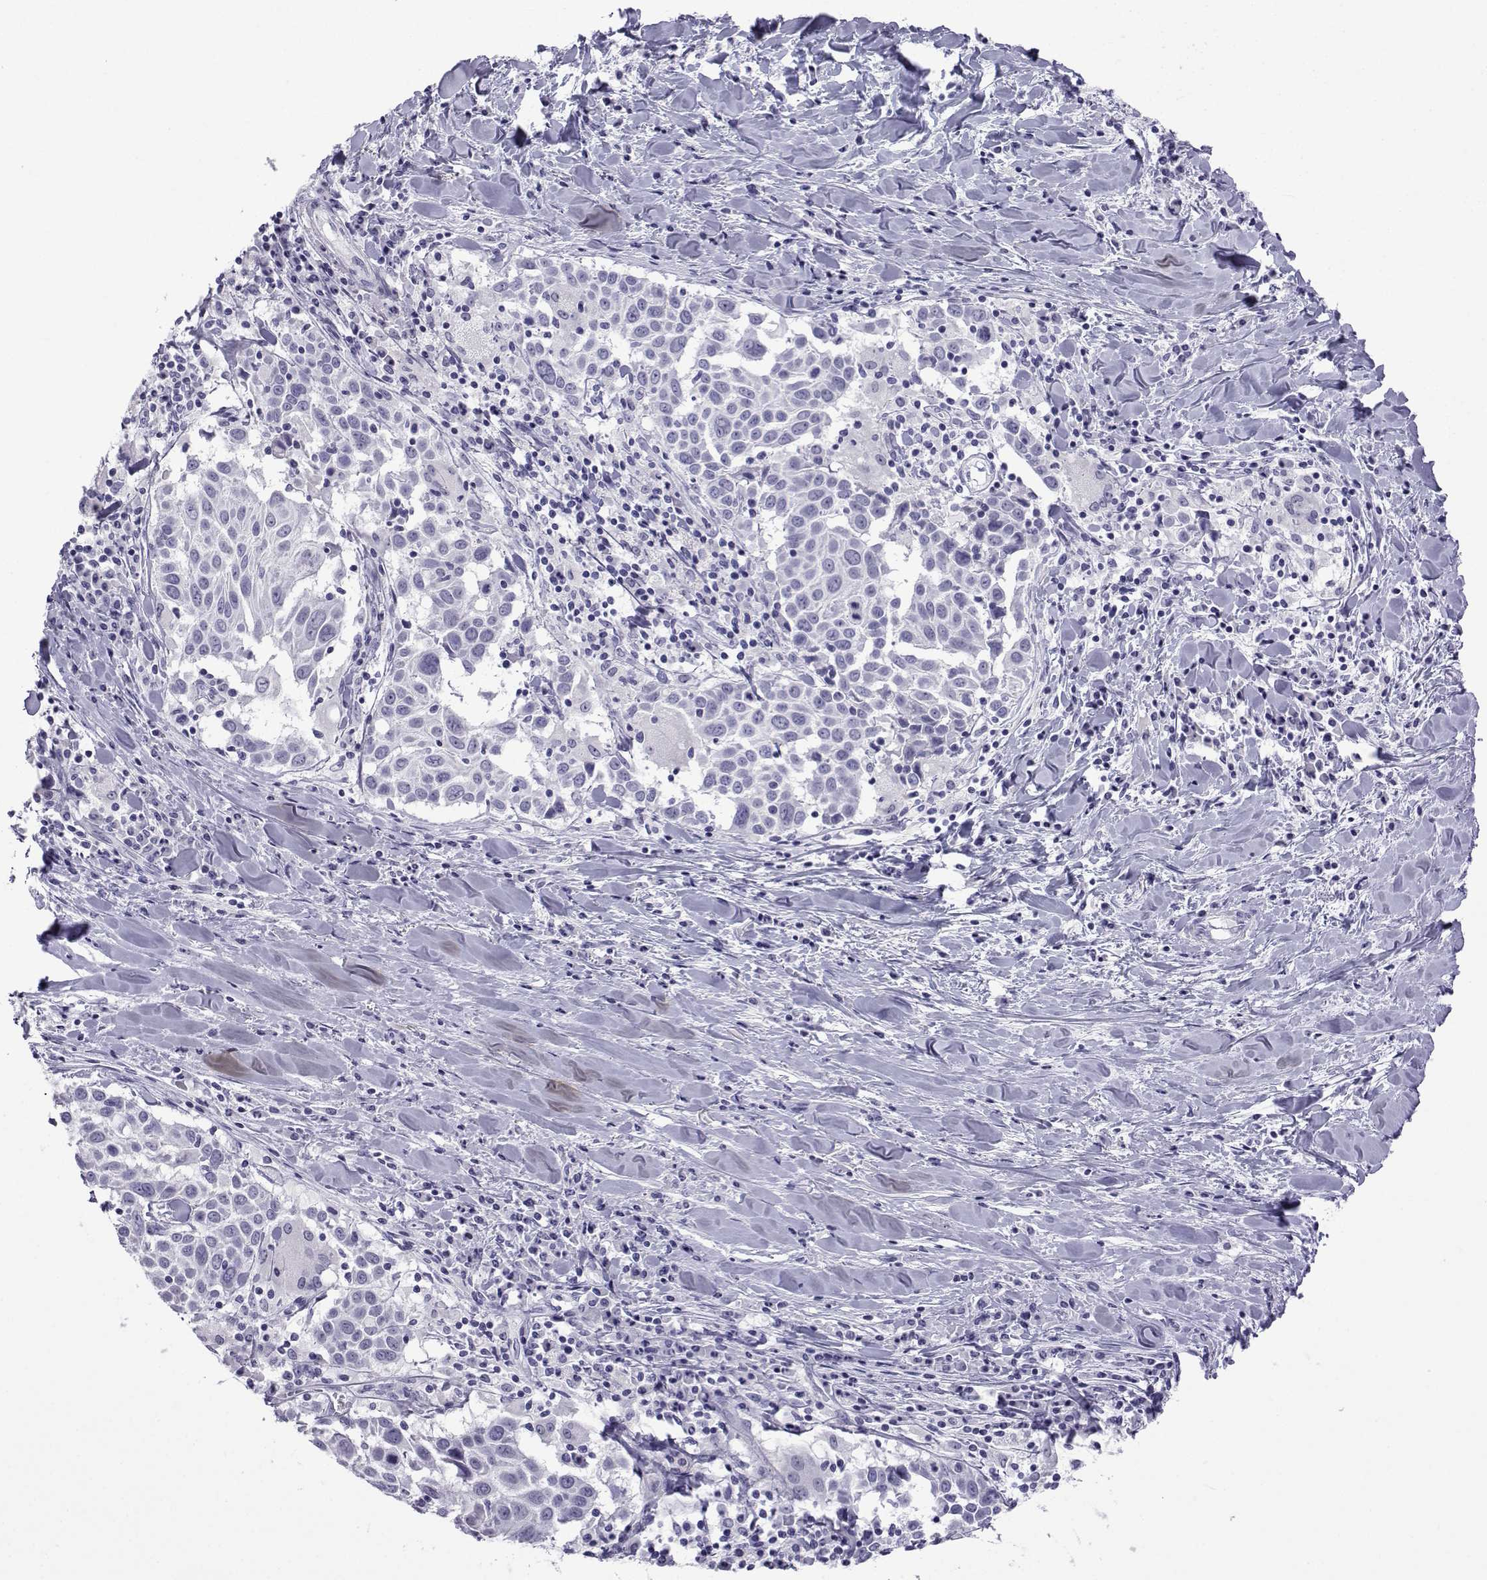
{"staining": {"intensity": "negative", "quantity": "none", "location": "none"}, "tissue": "lung cancer", "cell_type": "Tumor cells", "image_type": "cancer", "snomed": [{"axis": "morphology", "description": "Squamous cell carcinoma, NOS"}, {"axis": "topography", "description": "Lung"}], "caption": "Image shows no protein staining in tumor cells of lung squamous cell carcinoma tissue.", "gene": "ACTL7A", "patient": {"sex": "male", "age": 57}}